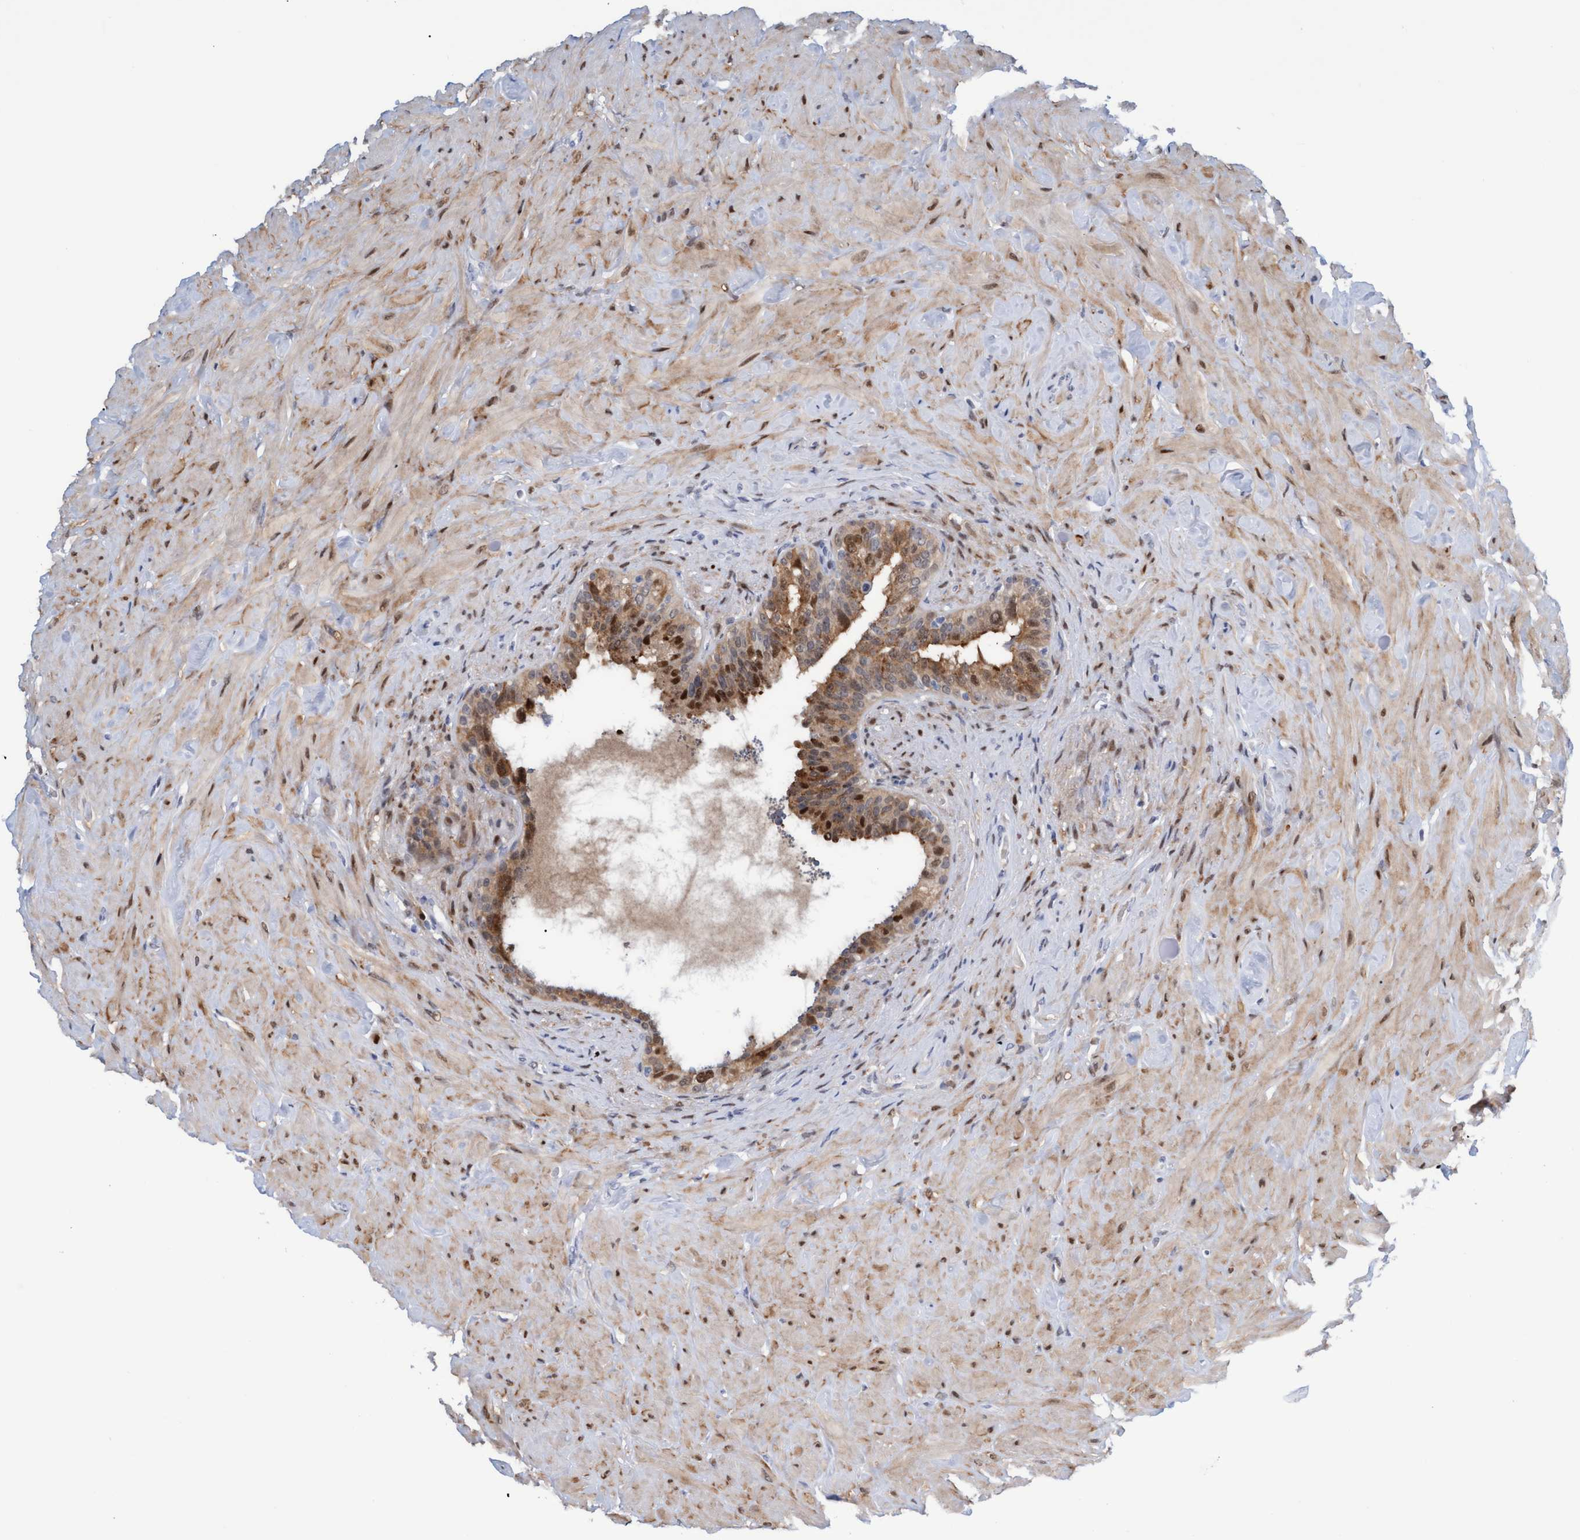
{"staining": {"intensity": "moderate", "quantity": ">75%", "location": "cytoplasmic/membranous,nuclear"}, "tissue": "seminal vesicle", "cell_type": "Glandular cells", "image_type": "normal", "snomed": [{"axis": "morphology", "description": "Normal tissue, NOS"}, {"axis": "topography", "description": "Seminal veicle"}], "caption": "DAB immunohistochemical staining of normal human seminal vesicle reveals moderate cytoplasmic/membranous,nuclear protein expression in about >75% of glandular cells. (IHC, brightfield microscopy, high magnification).", "gene": "PINX1", "patient": {"sex": "male", "age": 68}}